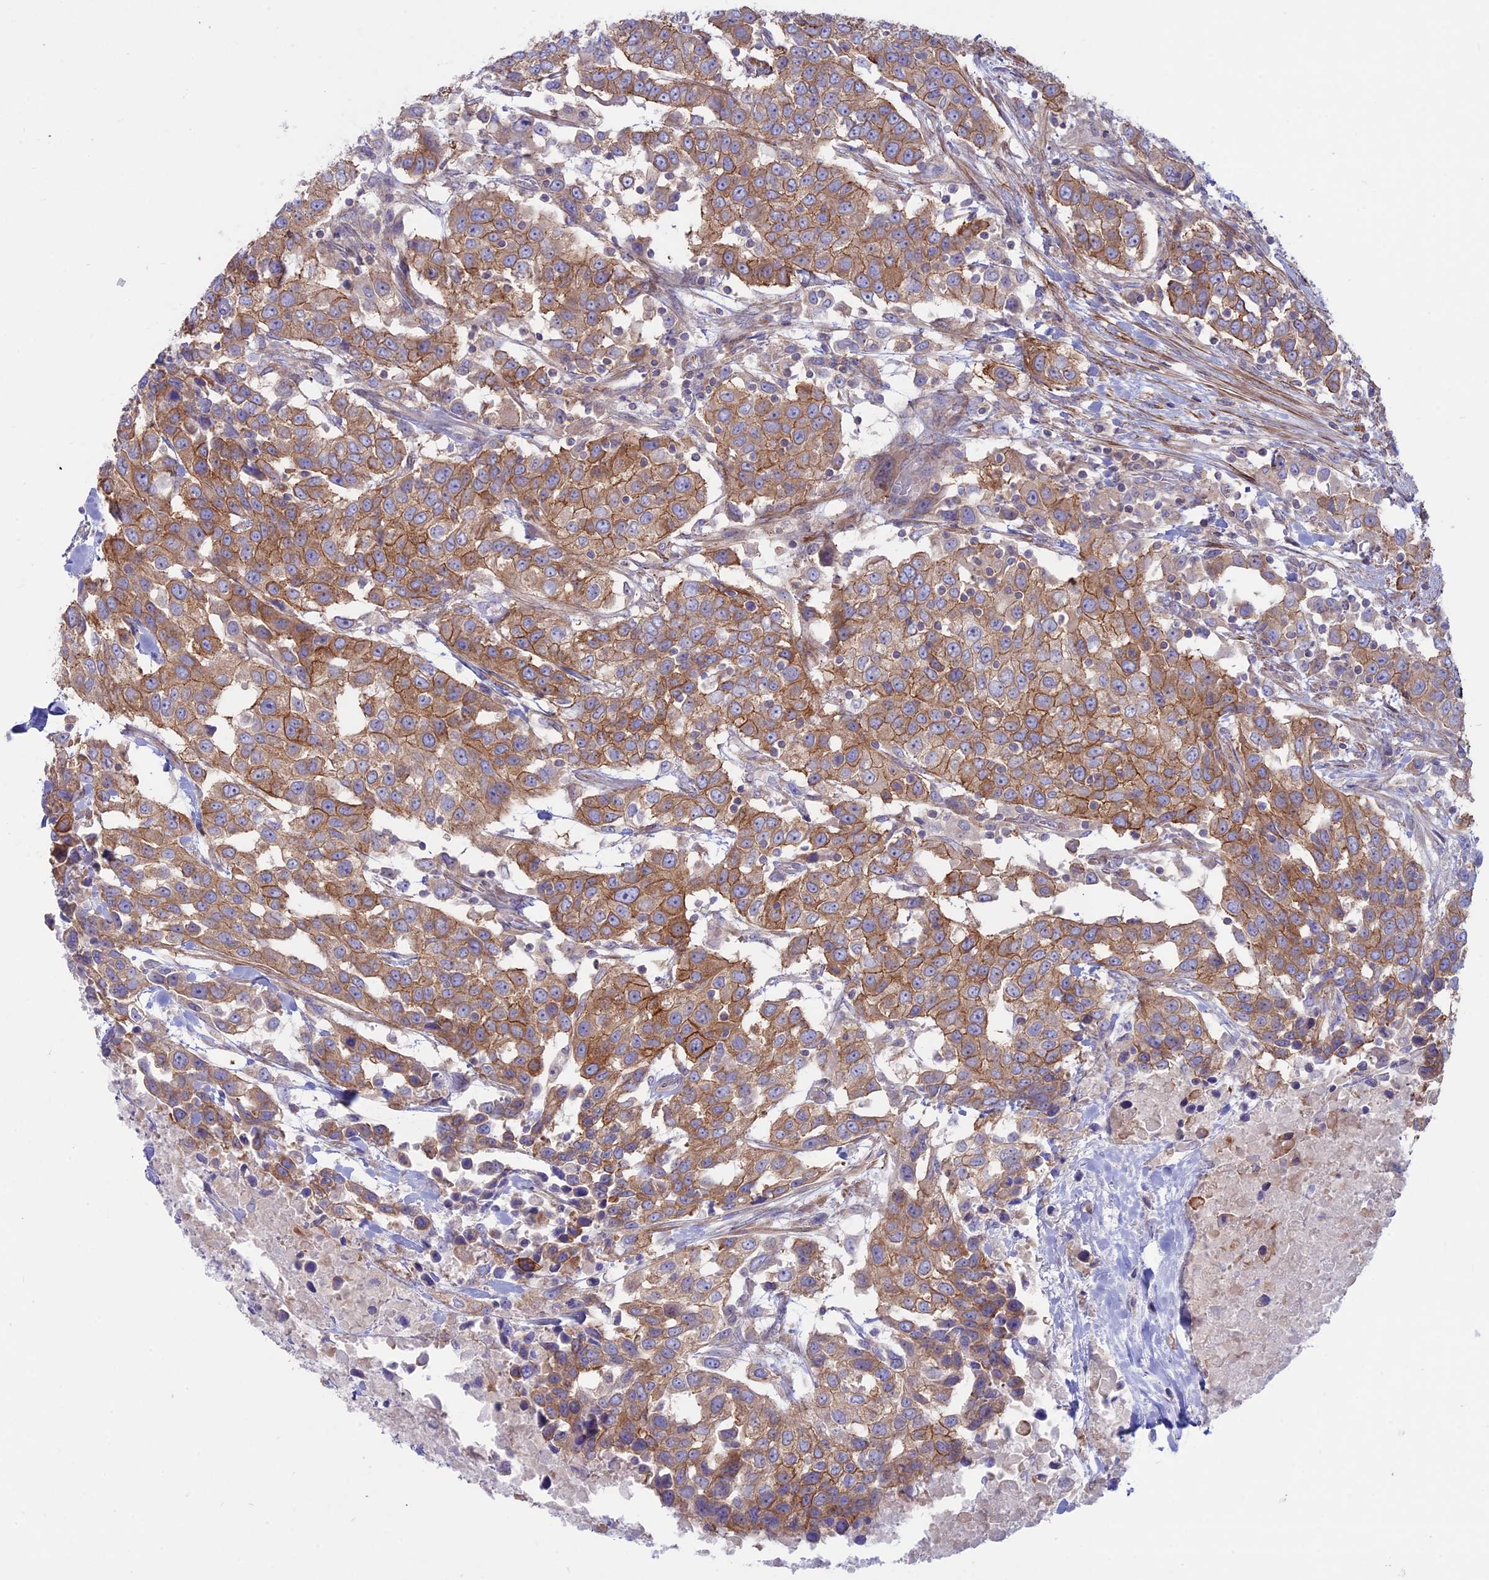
{"staining": {"intensity": "moderate", "quantity": ">75%", "location": "cytoplasmic/membranous"}, "tissue": "urothelial cancer", "cell_type": "Tumor cells", "image_type": "cancer", "snomed": [{"axis": "morphology", "description": "Urothelial carcinoma, High grade"}, {"axis": "topography", "description": "Urinary bladder"}], "caption": "A brown stain shows moderate cytoplasmic/membranous expression of a protein in human urothelial cancer tumor cells.", "gene": "MYO5B", "patient": {"sex": "female", "age": 80}}